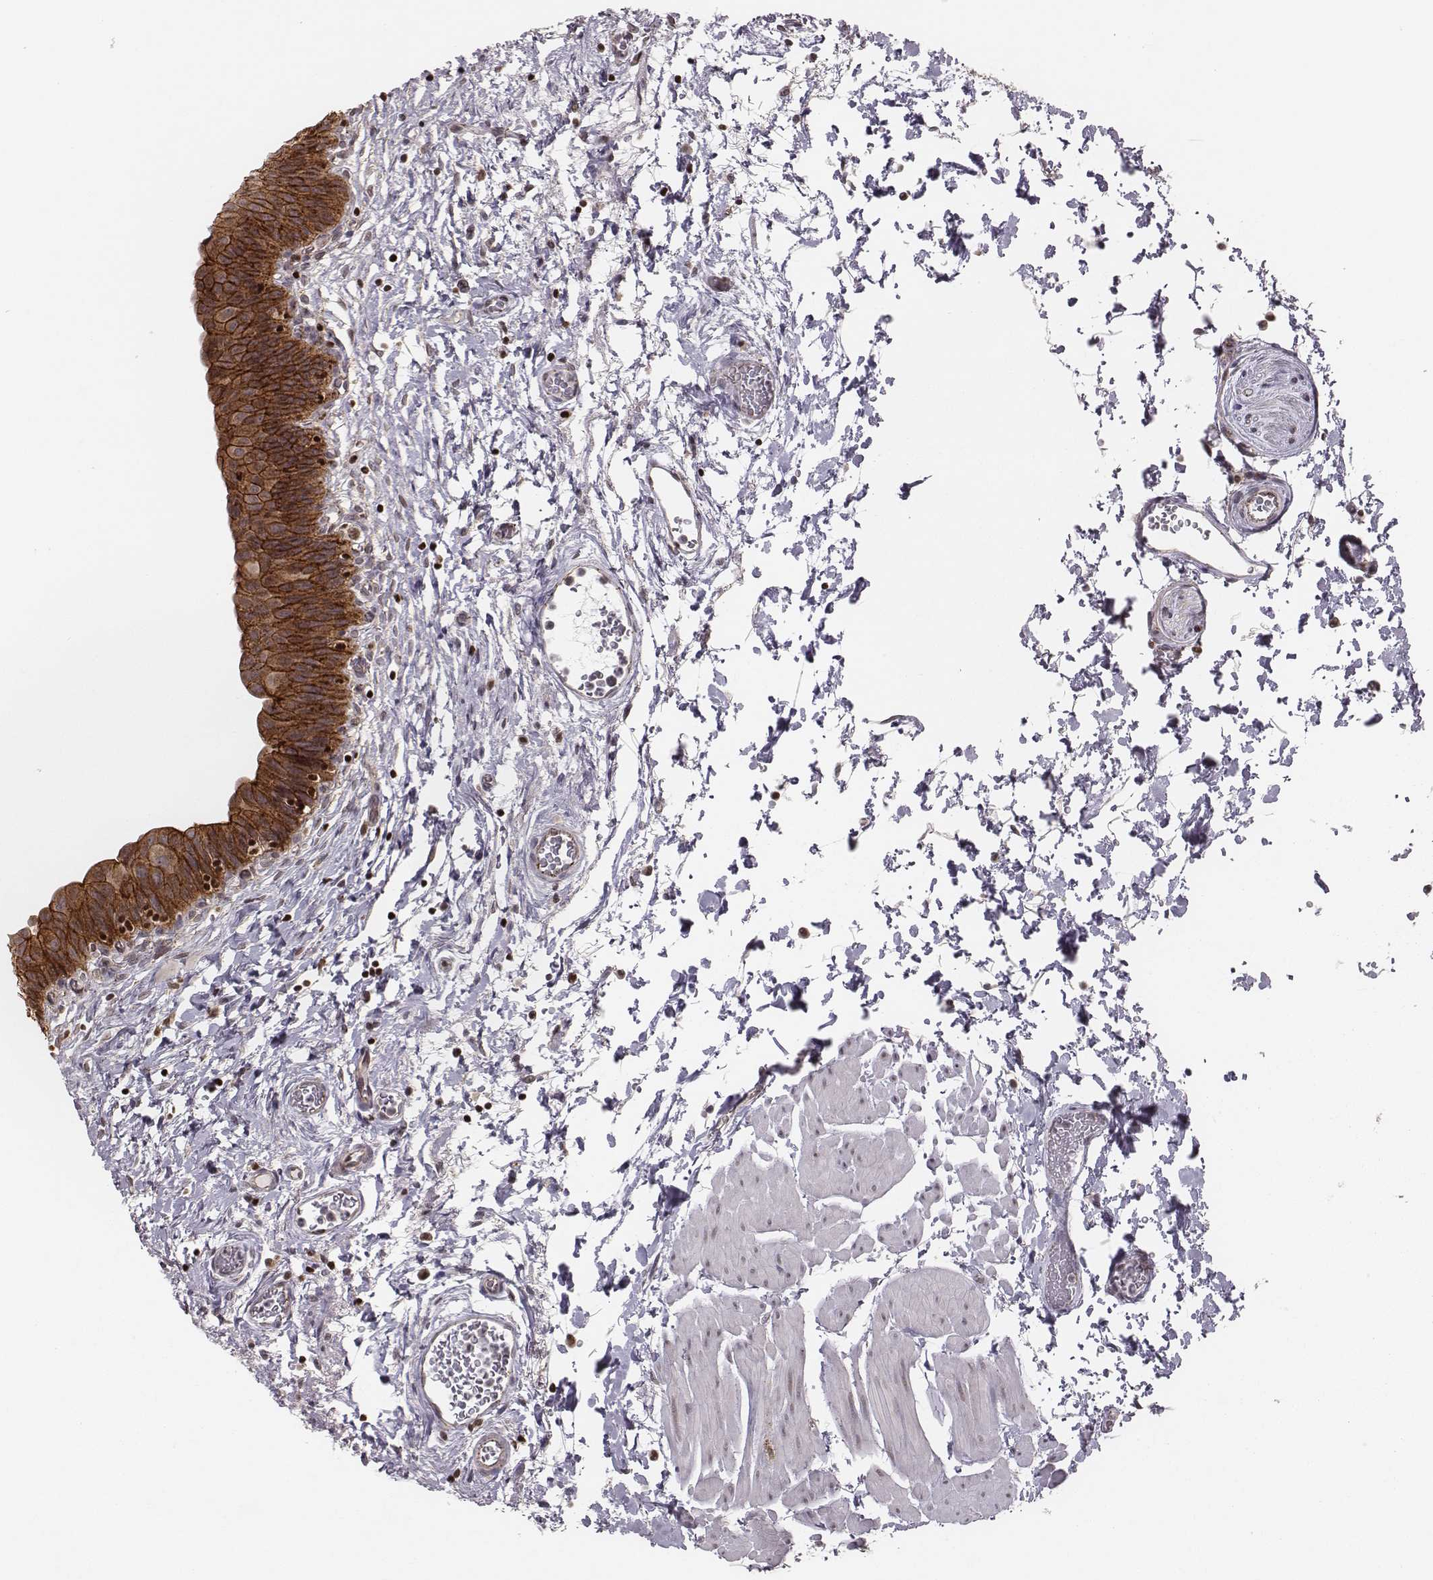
{"staining": {"intensity": "strong", "quantity": ">75%", "location": "cytoplasmic/membranous"}, "tissue": "urinary bladder", "cell_type": "Urothelial cells", "image_type": "normal", "snomed": [{"axis": "morphology", "description": "Normal tissue, NOS"}, {"axis": "topography", "description": "Urinary bladder"}], "caption": "Urinary bladder stained with a brown dye displays strong cytoplasmic/membranous positive expression in approximately >75% of urothelial cells.", "gene": "WDR59", "patient": {"sex": "male", "age": 56}}